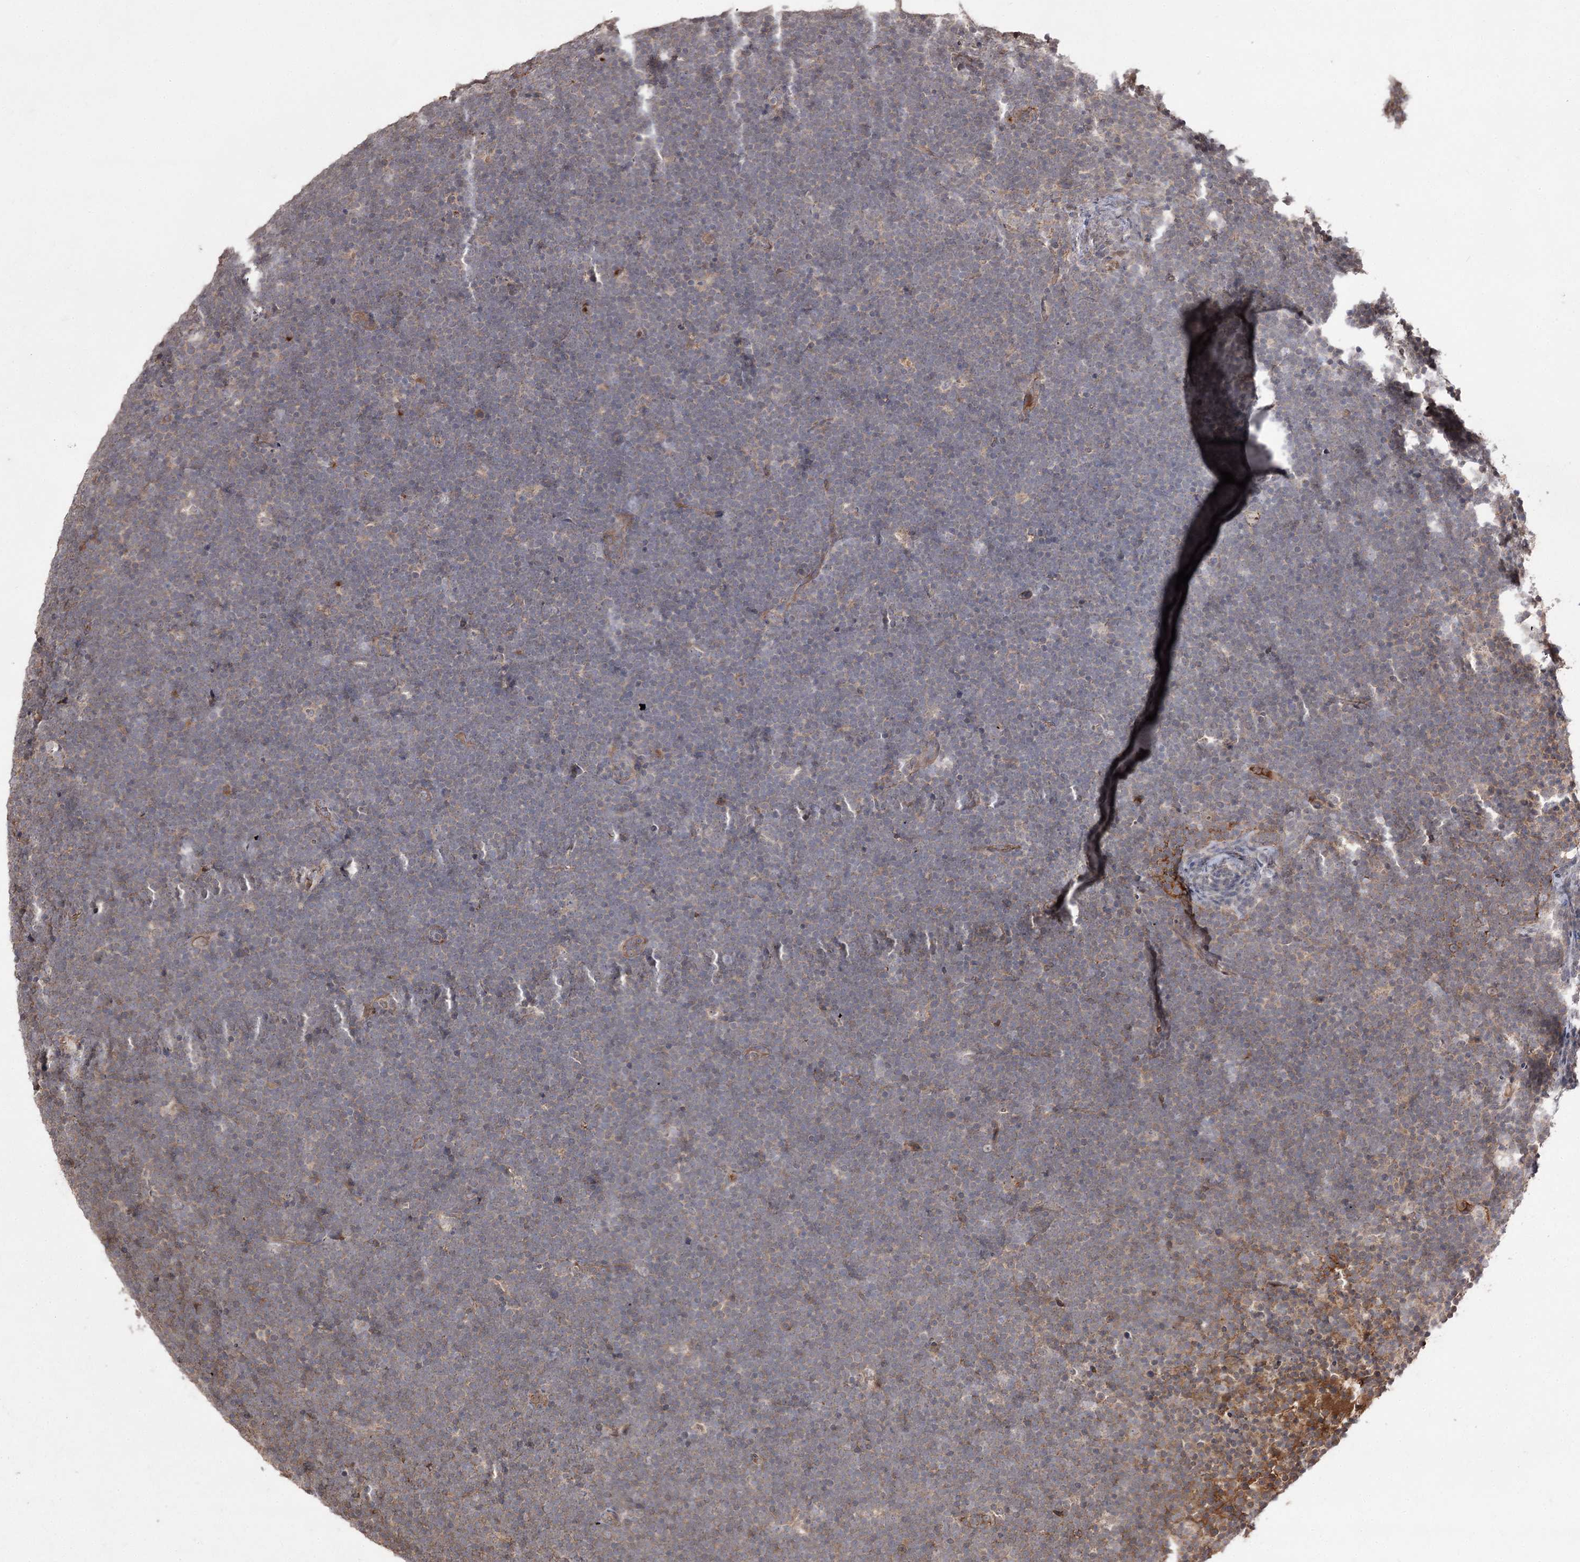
{"staining": {"intensity": "strong", "quantity": "<25%", "location": "cytoplasmic/membranous"}, "tissue": "lymphoma", "cell_type": "Tumor cells", "image_type": "cancer", "snomed": [{"axis": "morphology", "description": "Malignant lymphoma, non-Hodgkin's type, High grade"}, {"axis": "topography", "description": "Lymph node"}], "caption": "Protein expression analysis of lymphoma shows strong cytoplasmic/membranous expression in approximately <25% of tumor cells. (DAB (3,3'-diaminobenzidine) IHC, brown staining for protein, blue staining for nuclei).", "gene": "FANCL", "patient": {"sex": "male", "age": 13}}